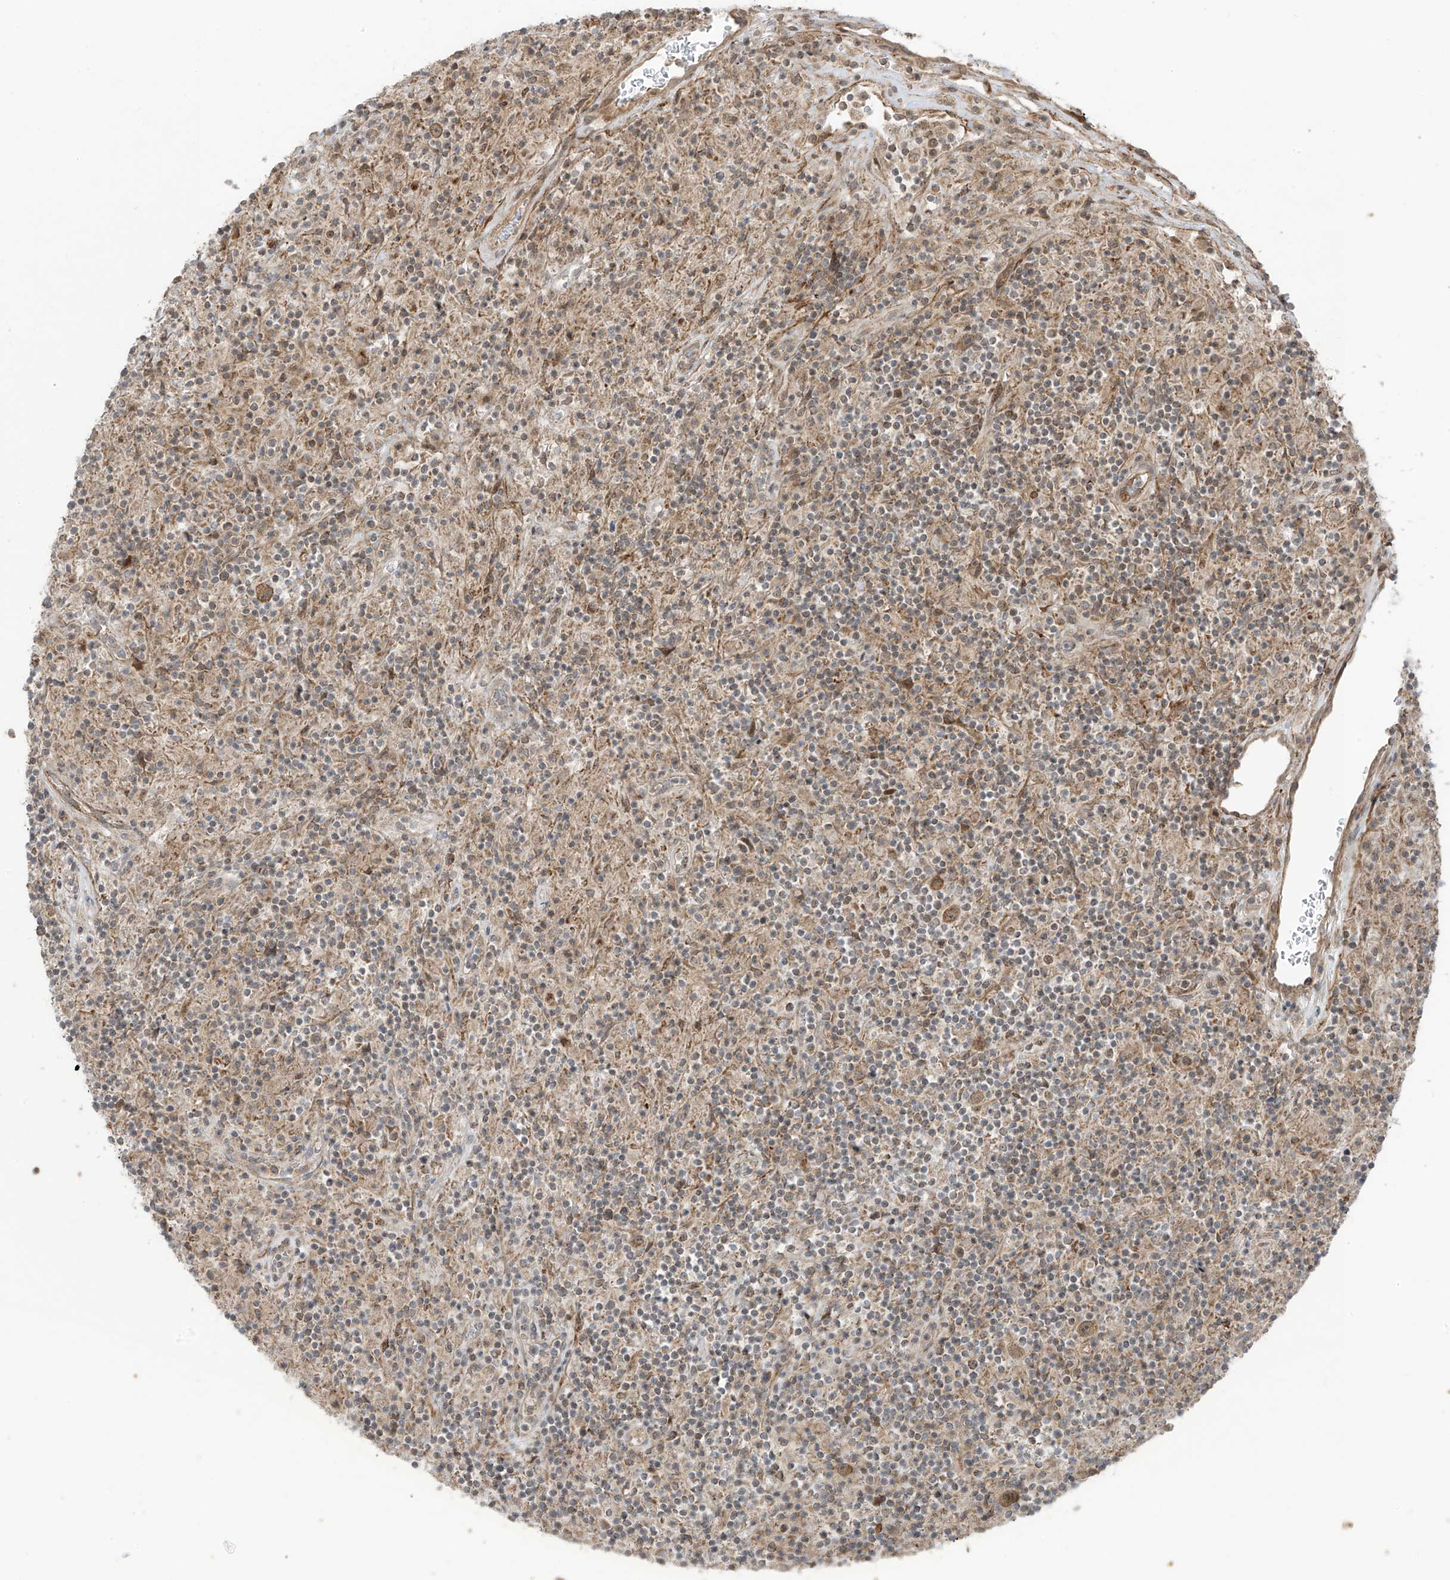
{"staining": {"intensity": "moderate", "quantity": ">75%", "location": "cytoplasmic/membranous"}, "tissue": "lymphoma", "cell_type": "Tumor cells", "image_type": "cancer", "snomed": [{"axis": "morphology", "description": "Hodgkin's disease, NOS"}, {"axis": "topography", "description": "Lymph node"}], "caption": "Hodgkin's disease stained for a protein (brown) displays moderate cytoplasmic/membranous positive expression in about >75% of tumor cells.", "gene": "PDE11A", "patient": {"sex": "male", "age": 70}}